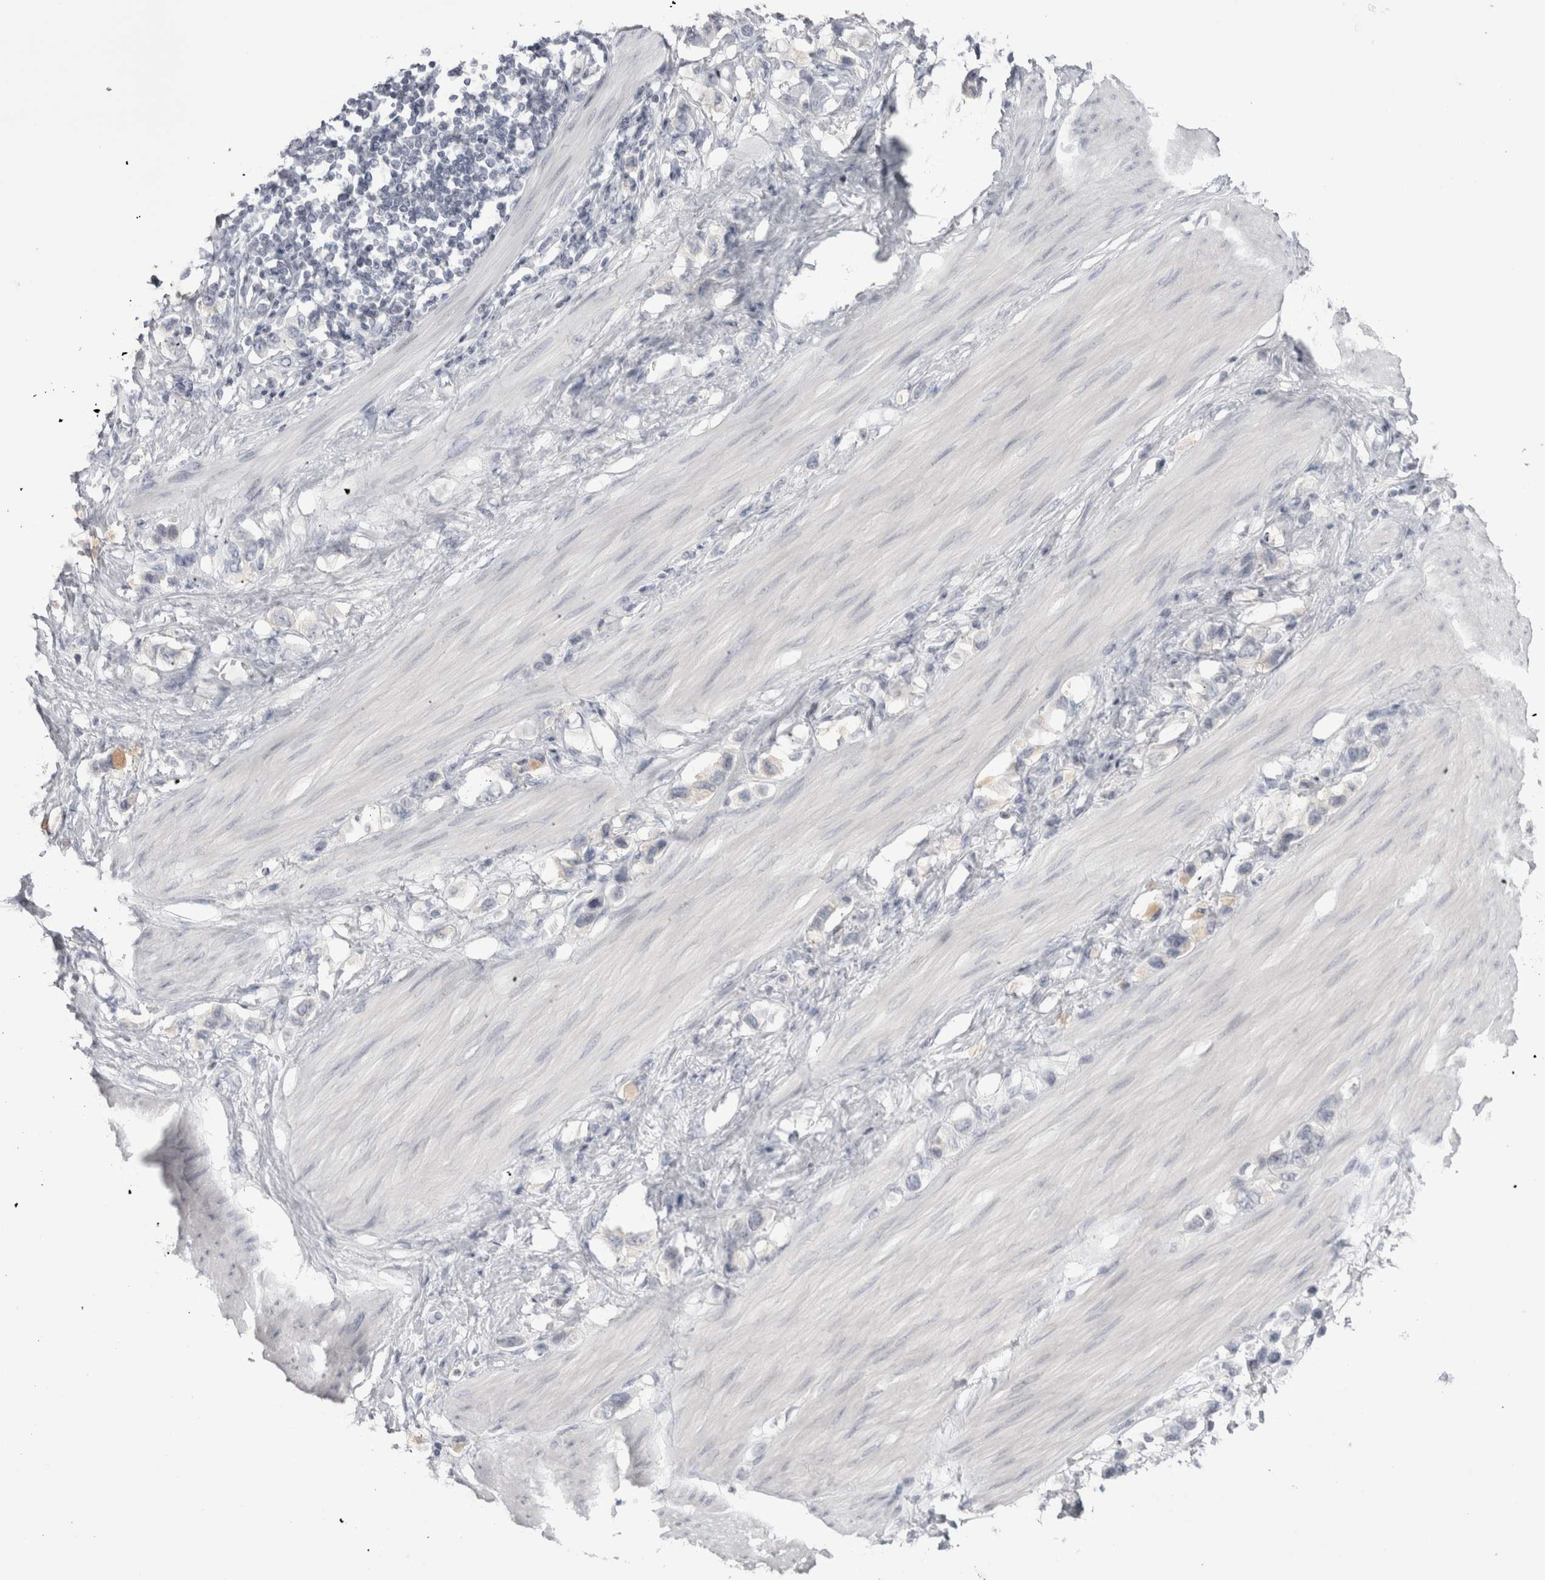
{"staining": {"intensity": "negative", "quantity": "none", "location": "none"}, "tissue": "stomach cancer", "cell_type": "Tumor cells", "image_type": "cancer", "snomed": [{"axis": "morphology", "description": "Adenocarcinoma, NOS"}, {"axis": "topography", "description": "Stomach"}], "caption": "Image shows no protein staining in tumor cells of stomach adenocarcinoma tissue.", "gene": "FNDC8", "patient": {"sex": "female", "age": 65}}